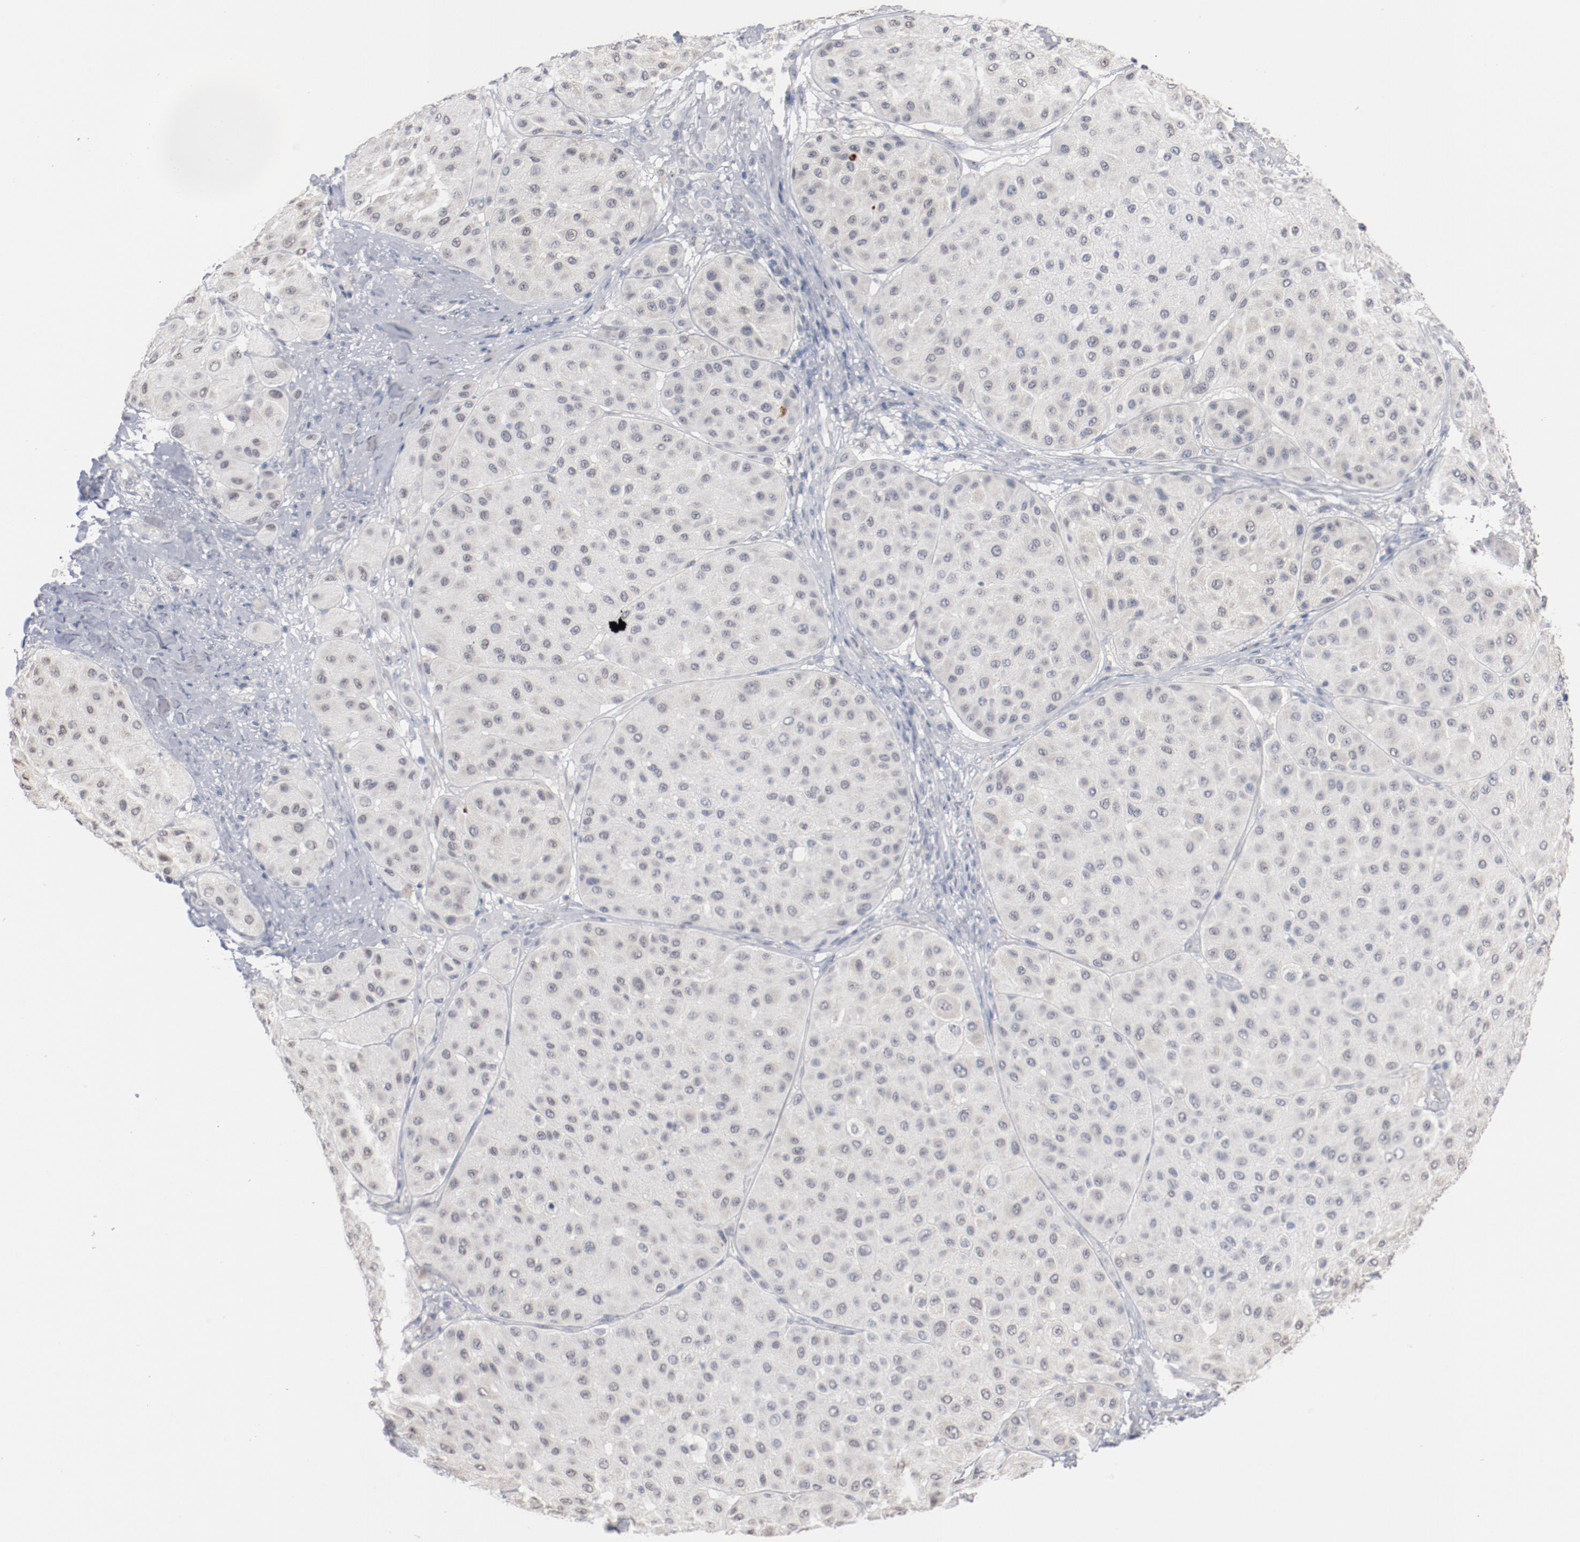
{"staining": {"intensity": "negative", "quantity": "none", "location": "none"}, "tissue": "melanoma", "cell_type": "Tumor cells", "image_type": "cancer", "snomed": [{"axis": "morphology", "description": "Normal tissue, NOS"}, {"axis": "morphology", "description": "Malignant melanoma, Metastatic site"}, {"axis": "topography", "description": "Skin"}], "caption": "Melanoma was stained to show a protein in brown. There is no significant positivity in tumor cells. (Brightfield microscopy of DAB immunohistochemistry (IHC) at high magnification).", "gene": "ERICH1", "patient": {"sex": "male", "age": 41}}